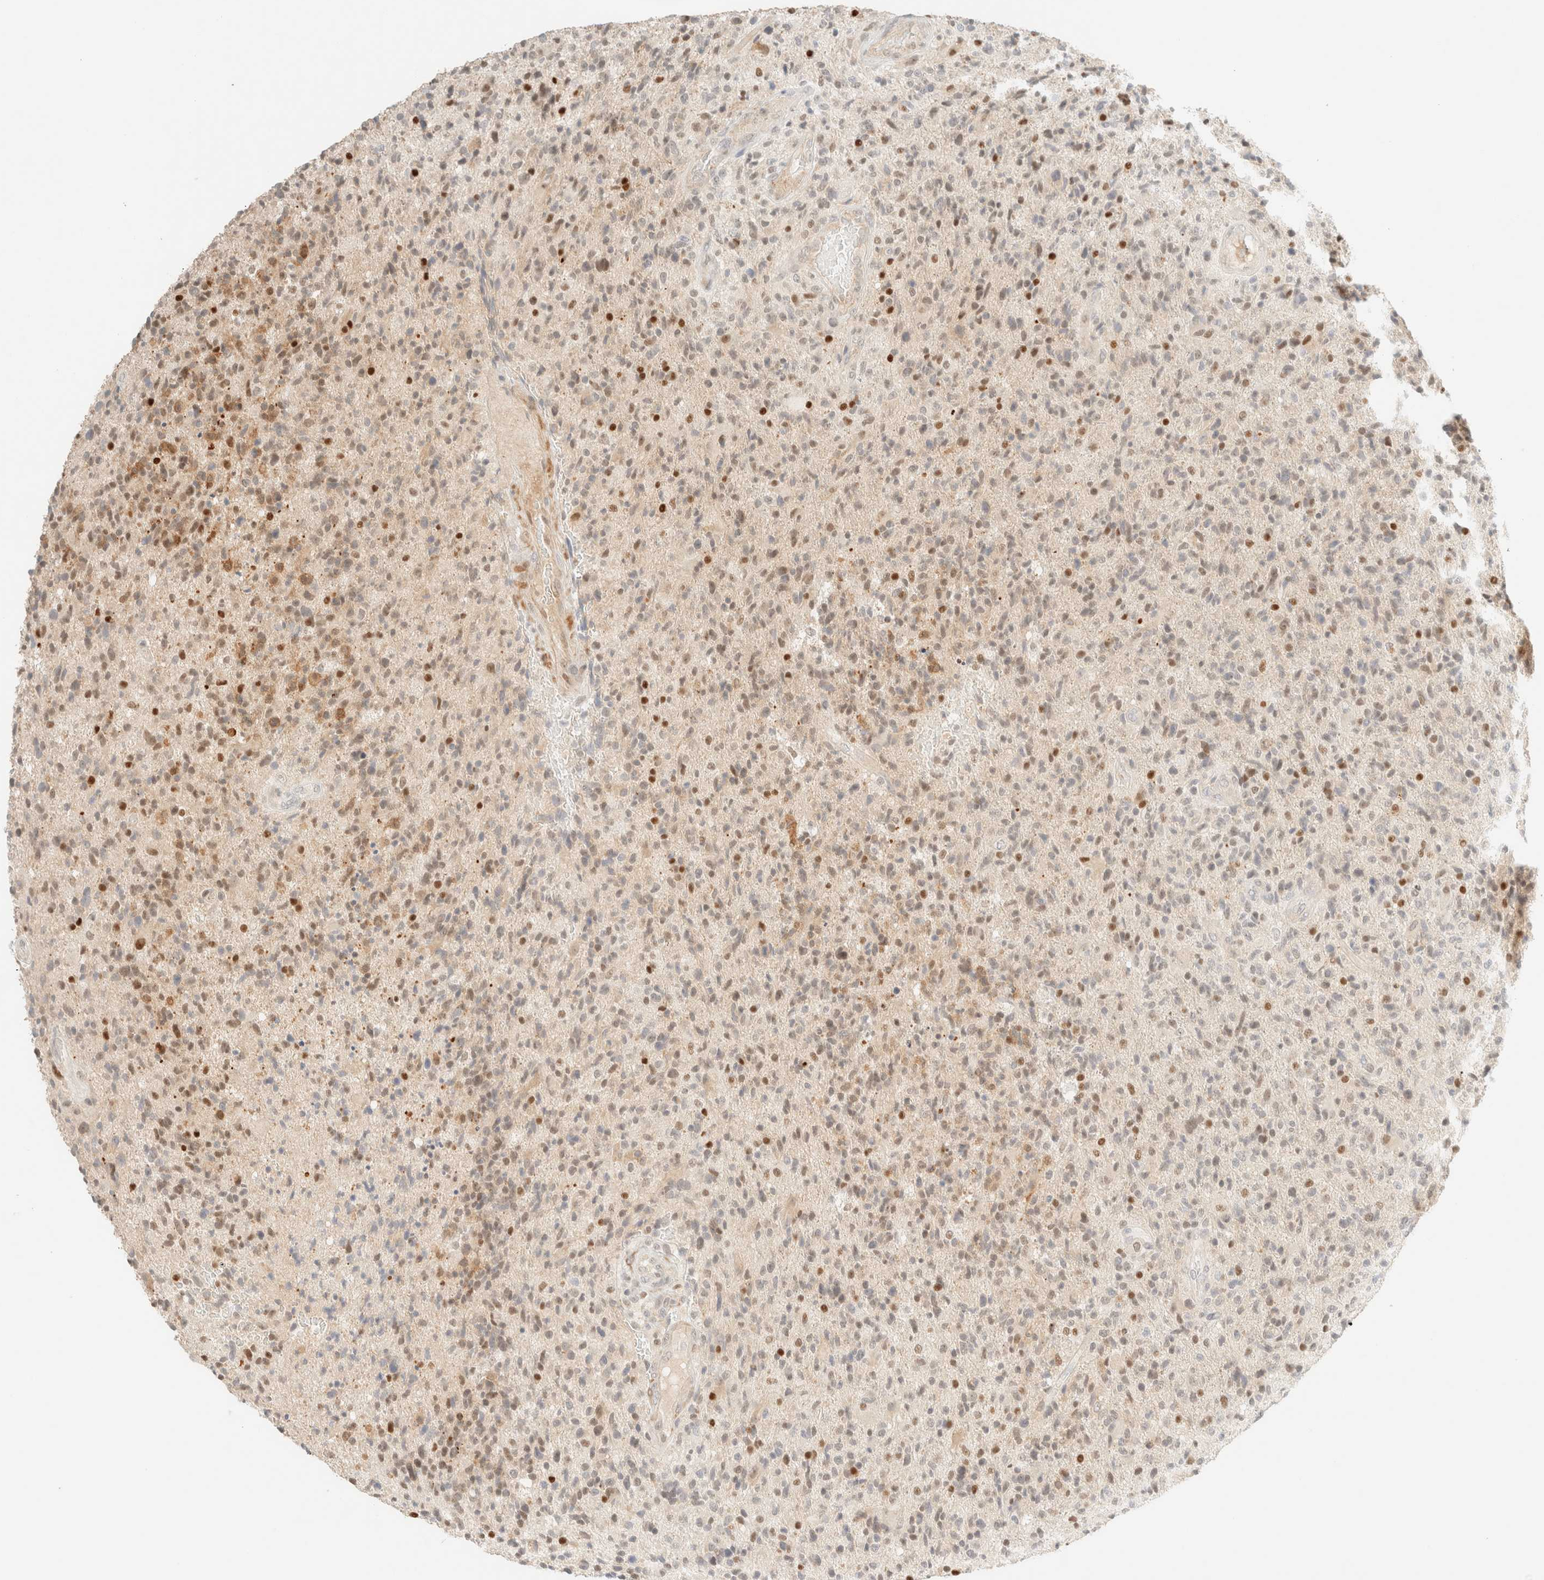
{"staining": {"intensity": "weak", "quantity": "25%-75%", "location": "cytoplasmic/membranous,nuclear"}, "tissue": "glioma", "cell_type": "Tumor cells", "image_type": "cancer", "snomed": [{"axis": "morphology", "description": "Glioma, malignant, High grade"}, {"axis": "topography", "description": "Brain"}], "caption": "Immunohistochemistry (IHC) image of neoplastic tissue: human malignant glioma (high-grade) stained using IHC exhibits low levels of weak protein expression localized specifically in the cytoplasmic/membranous and nuclear of tumor cells, appearing as a cytoplasmic/membranous and nuclear brown color.", "gene": "TSR1", "patient": {"sex": "male", "age": 72}}